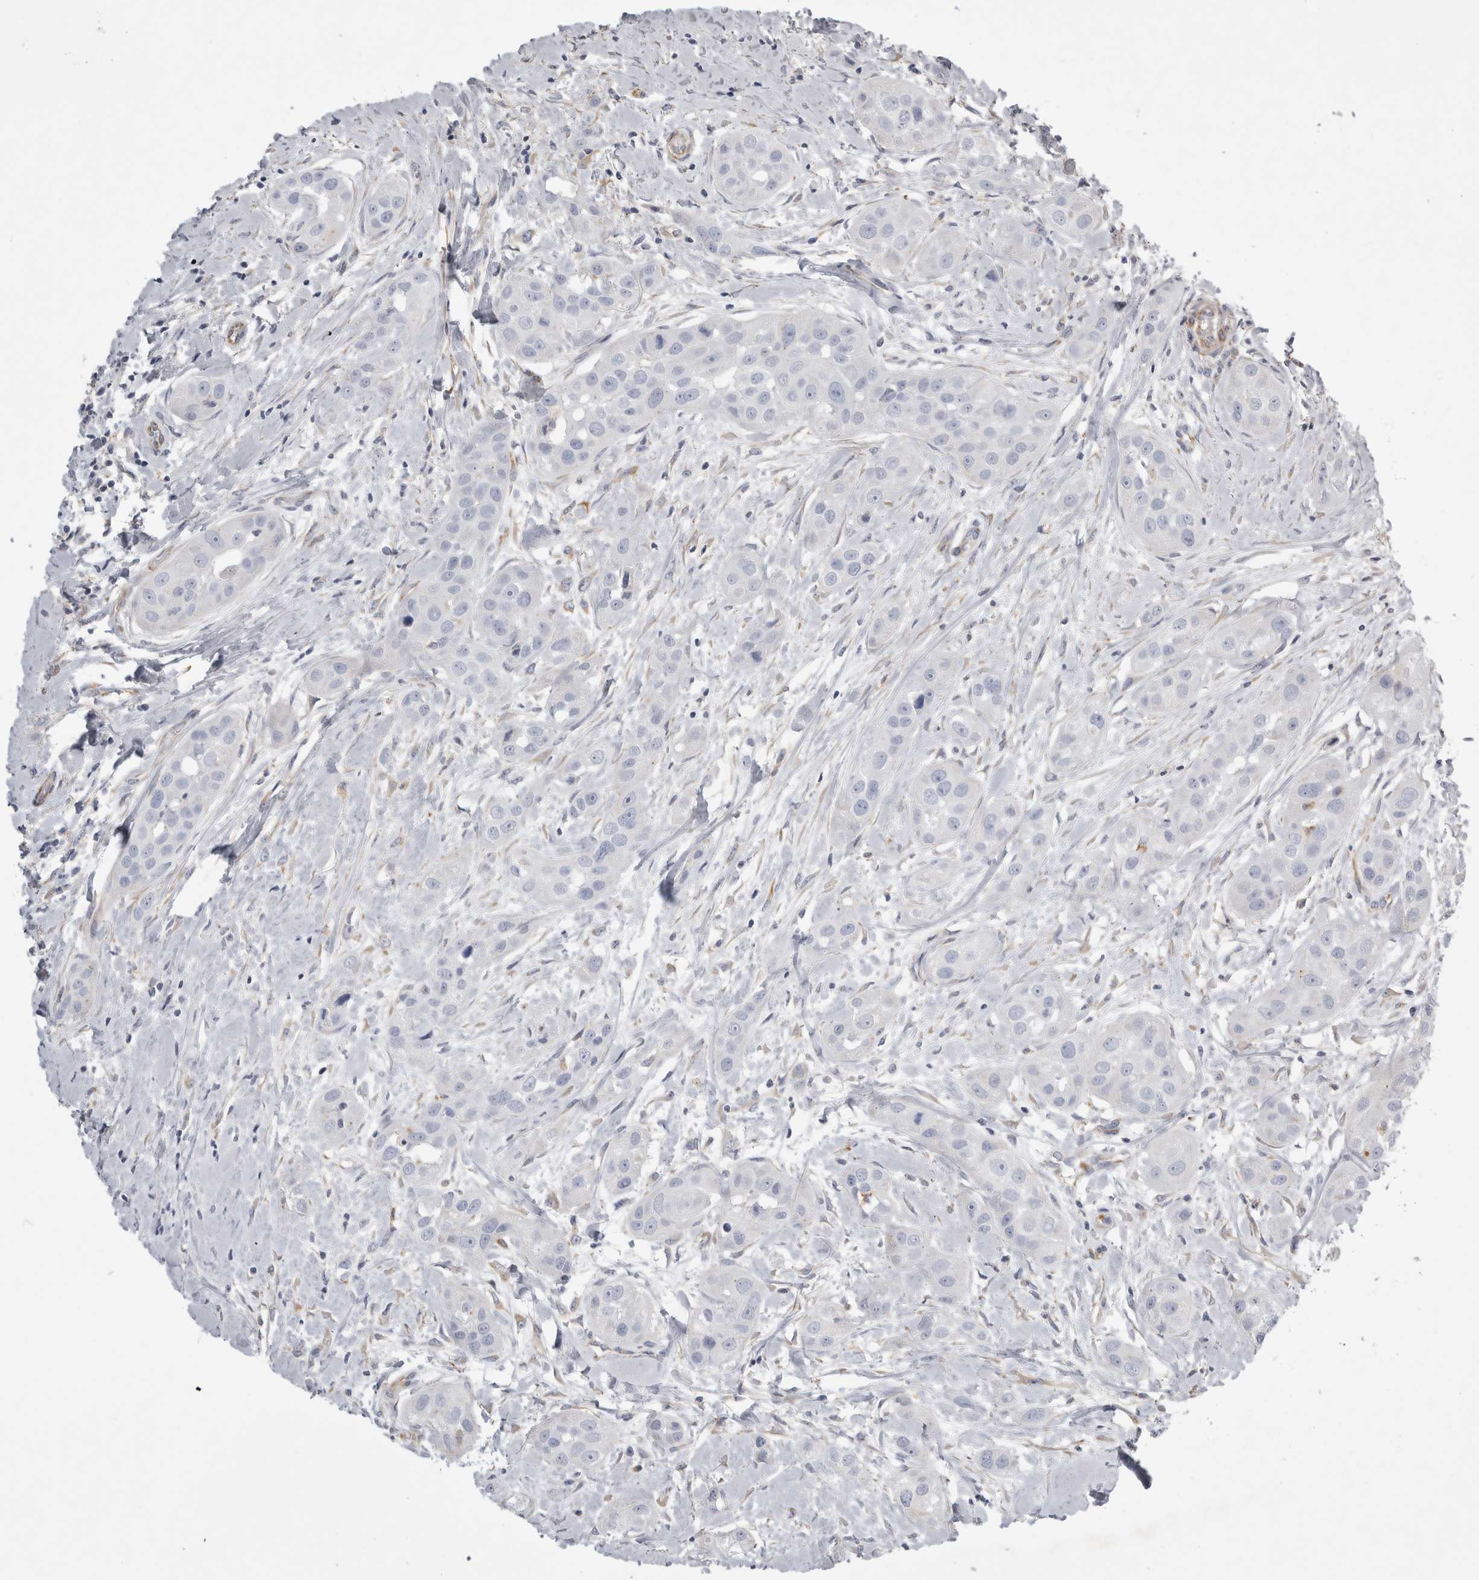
{"staining": {"intensity": "negative", "quantity": "none", "location": "none"}, "tissue": "head and neck cancer", "cell_type": "Tumor cells", "image_type": "cancer", "snomed": [{"axis": "morphology", "description": "Normal tissue, NOS"}, {"axis": "morphology", "description": "Squamous cell carcinoma, NOS"}, {"axis": "topography", "description": "Skeletal muscle"}, {"axis": "topography", "description": "Head-Neck"}], "caption": "Immunohistochemistry (IHC) histopathology image of neoplastic tissue: human head and neck cancer (squamous cell carcinoma) stained with DAB displays no significant protein staining in tumor cells. (Stains: DAB immunohistochemistry with hematoxylin counter stain, Microscopy: brightfield microscopy at high magnification).", "gene": "STRADB", "patient": {"sex": "male", "age": 51}}